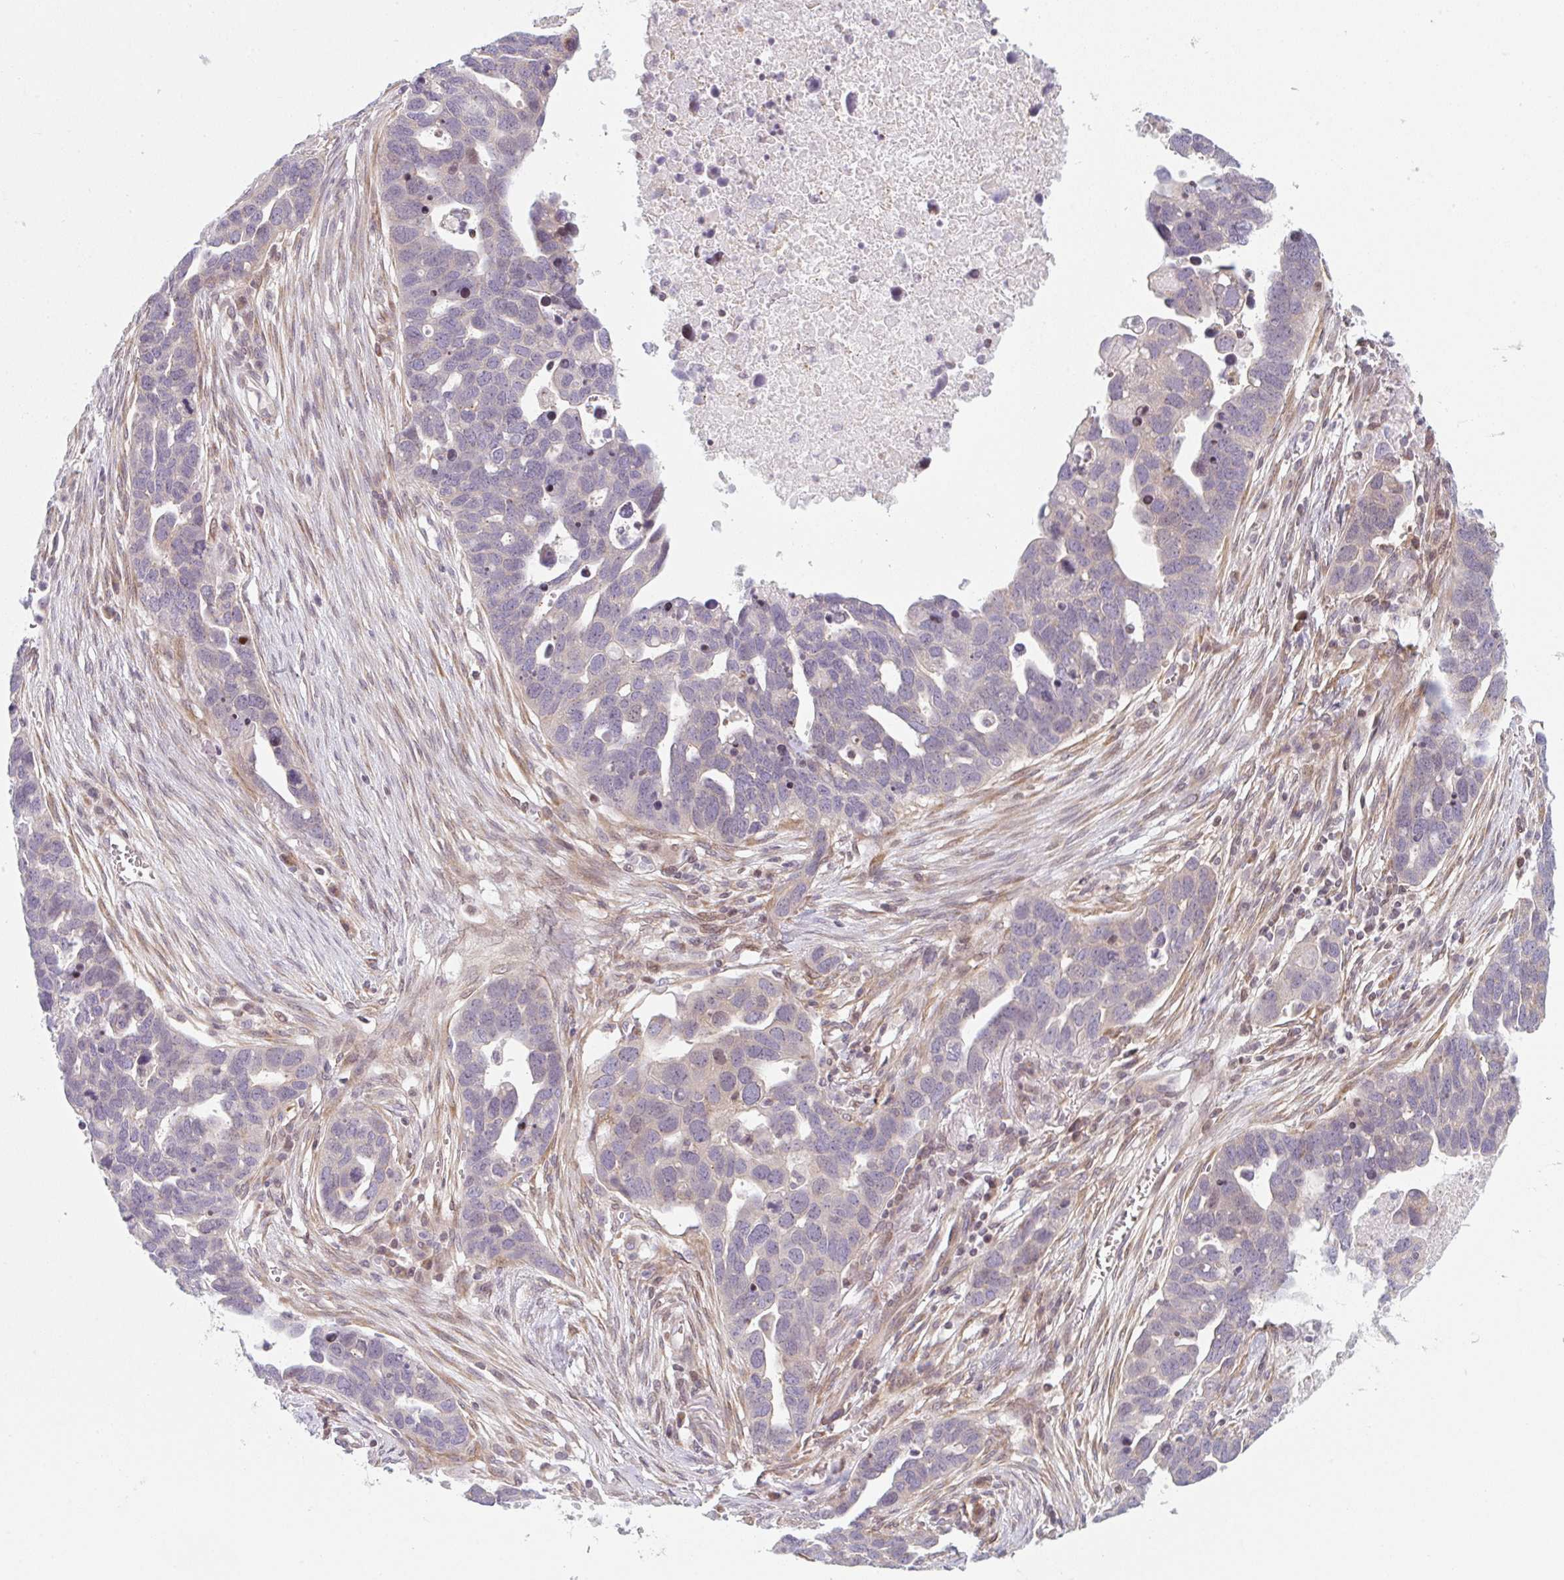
{"staining": {"intensity": "negative", "quantity": "none", "location": "none"}, "tissue": "ovarian cancer", "cell_type": "Tumor cells", "image_type": "cancer", "snomed": [{"axis": "morphology", "description": "Cystadenocarcinoma, serous, NOS"}, {"axis": "topography", "description": "Ovary"}], "caption": "Immunohistochemistry (IHC) of human ovarian cancer (serous cystadenocarcinoma) displays no staining in tumor cells.", "gene": "TMEM237", "patient": {"sex": "female", "age": 54}}